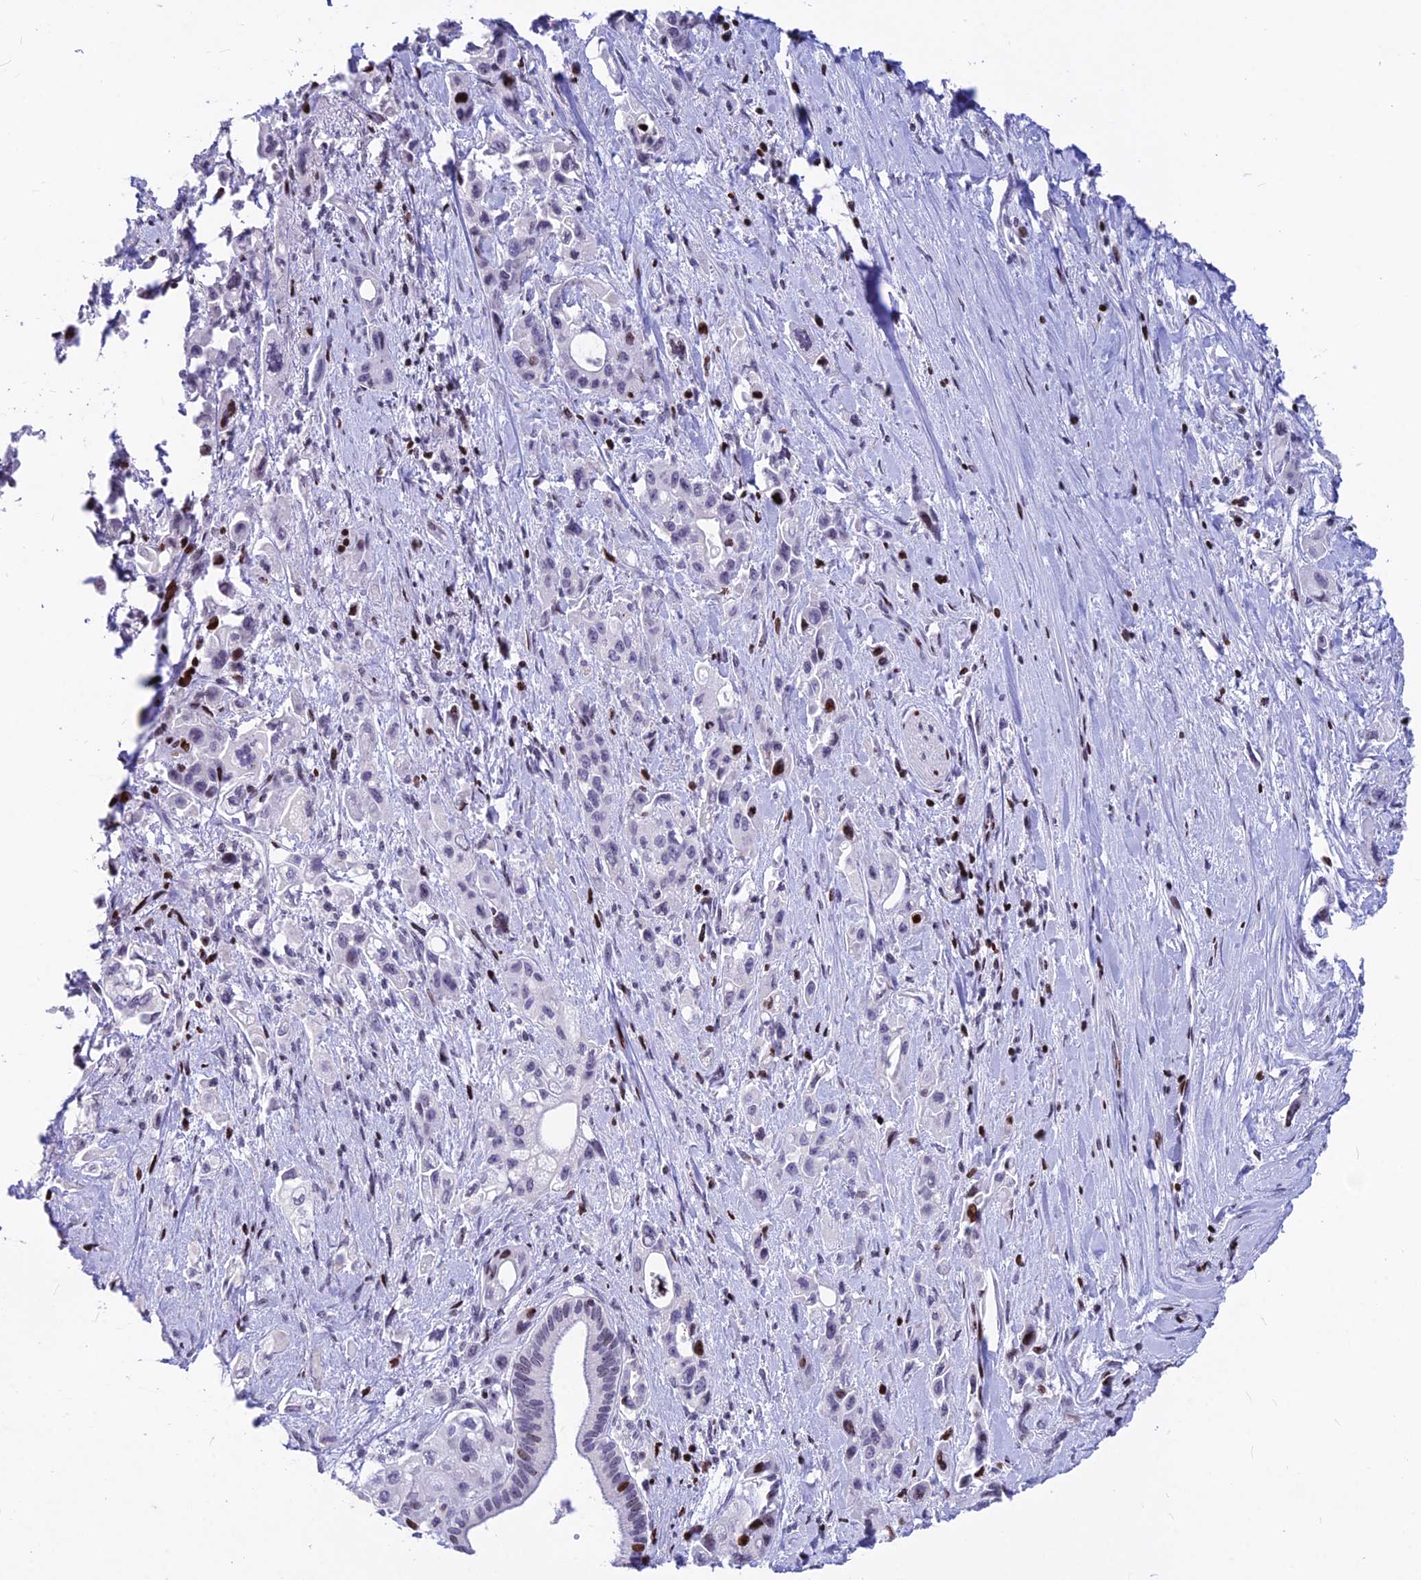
{"staining": {"intensity": "negative", "quantity": "none", "location": "none"}, "tissue": "pancreatic cancer", "cell_type": "Tumor cells", "image_type": "cancer", "snomed": [{"axis": "morphology", "description": "Adenocarcinoma, NOS"}, {"axis": "topography", "description": "Pancreas"}], "caption": "This micrograph is of adenocarcinoma (pancreatic) stained with IHC to label a protein in brown with the nuclei are counter-stained blue. There is no expression in tumor cells. The staining is performed using DAB (3,3'-diaminobenzidine) brown chromogen with nuclei counter-stained in using hematoxylin.", "gene": "PRPS1", "patient": {"sex": "female", "age": 66}}